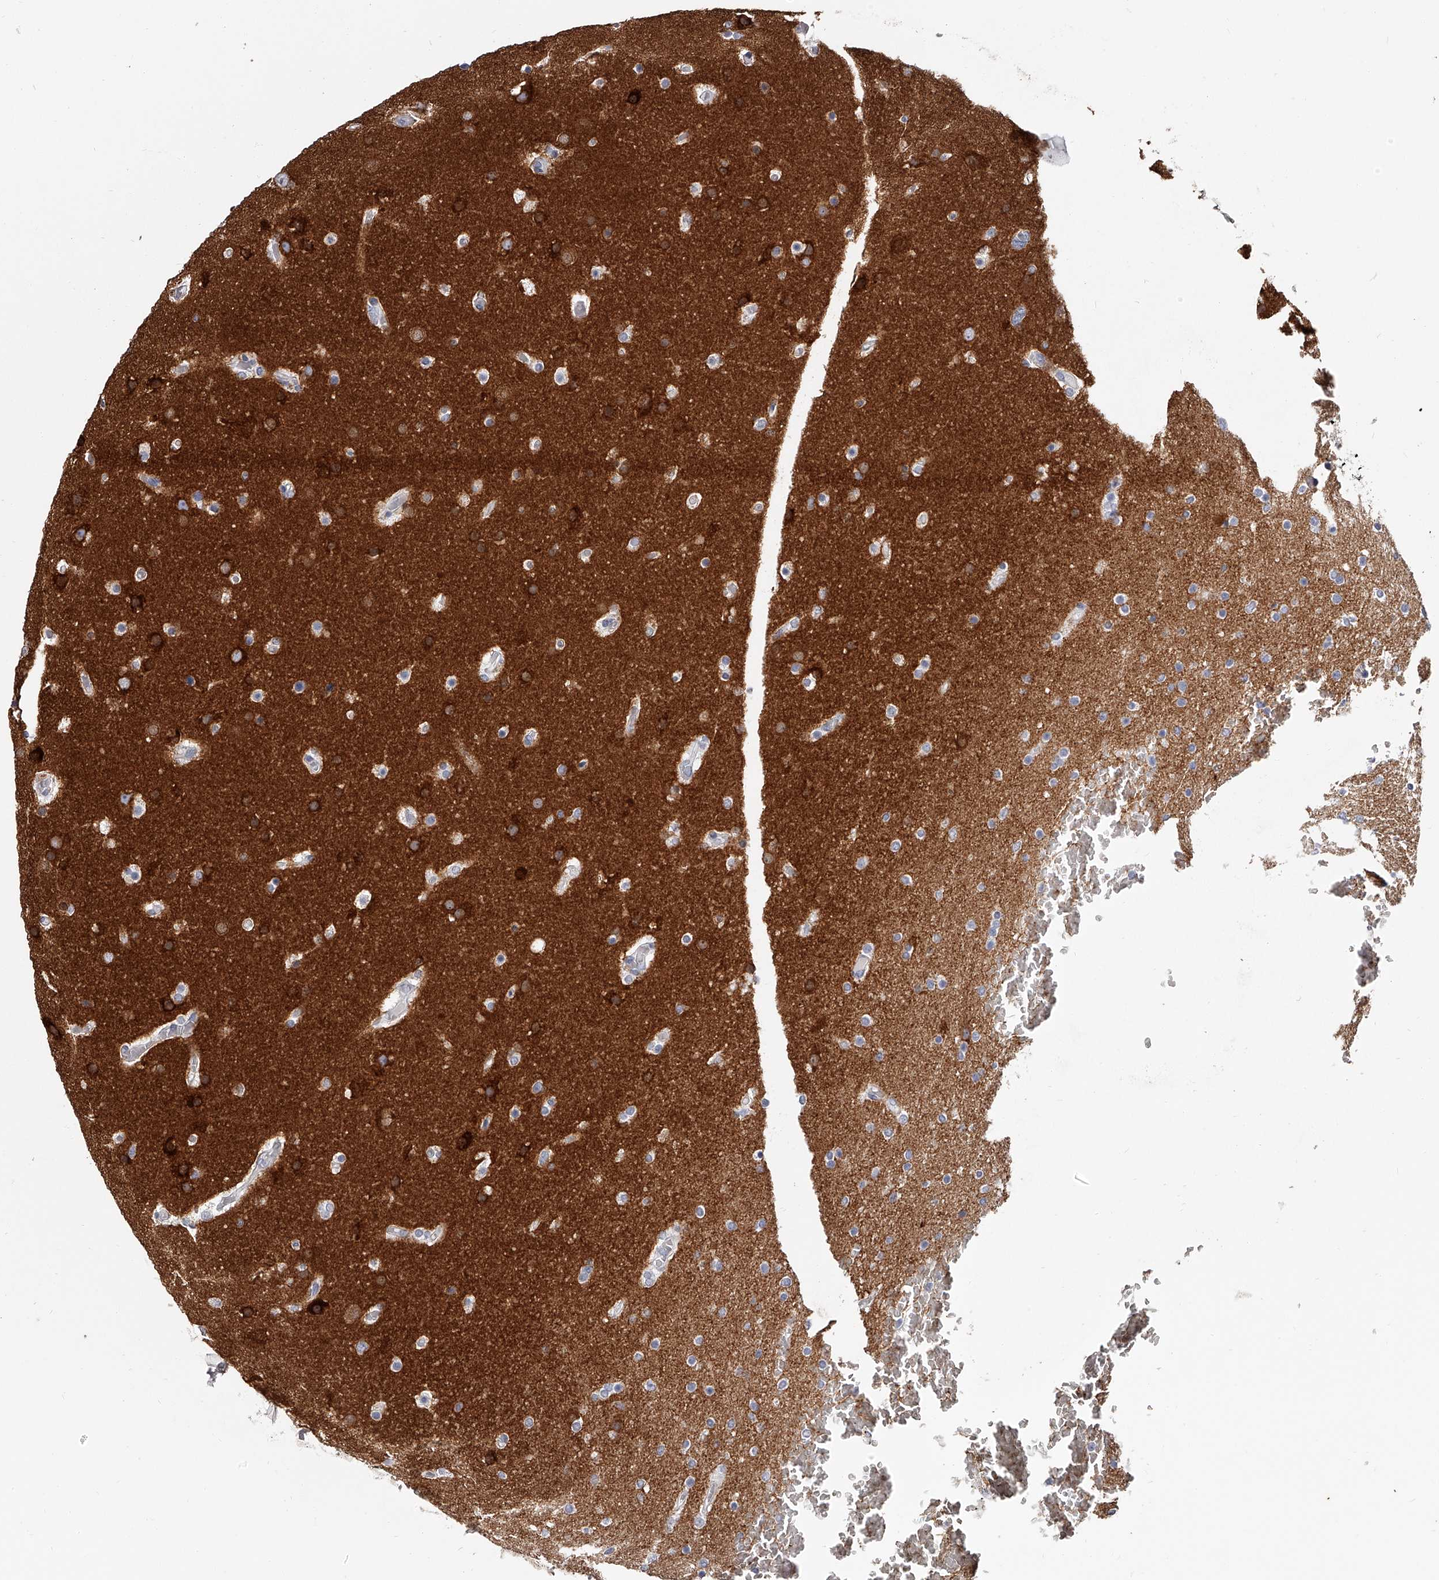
{"staining": {"intensity": "negative", "quantity": "none", "location": "none"}, "tissue": "glioma", "cell_type": "Tumor cells", "image_type": "cancer", "snomed": [{"axis": "morphology", "description": "Glioma, malignant, High grade"}, {"axis": "topography", "description": "Cerebral cortex"}], "caption": "An IHC photomicrograph of glioma is shown. There is no staining in tumor cells of glioma.", "gene": "PACSIN1", "patient": {"sex": "female", "age": 36}}